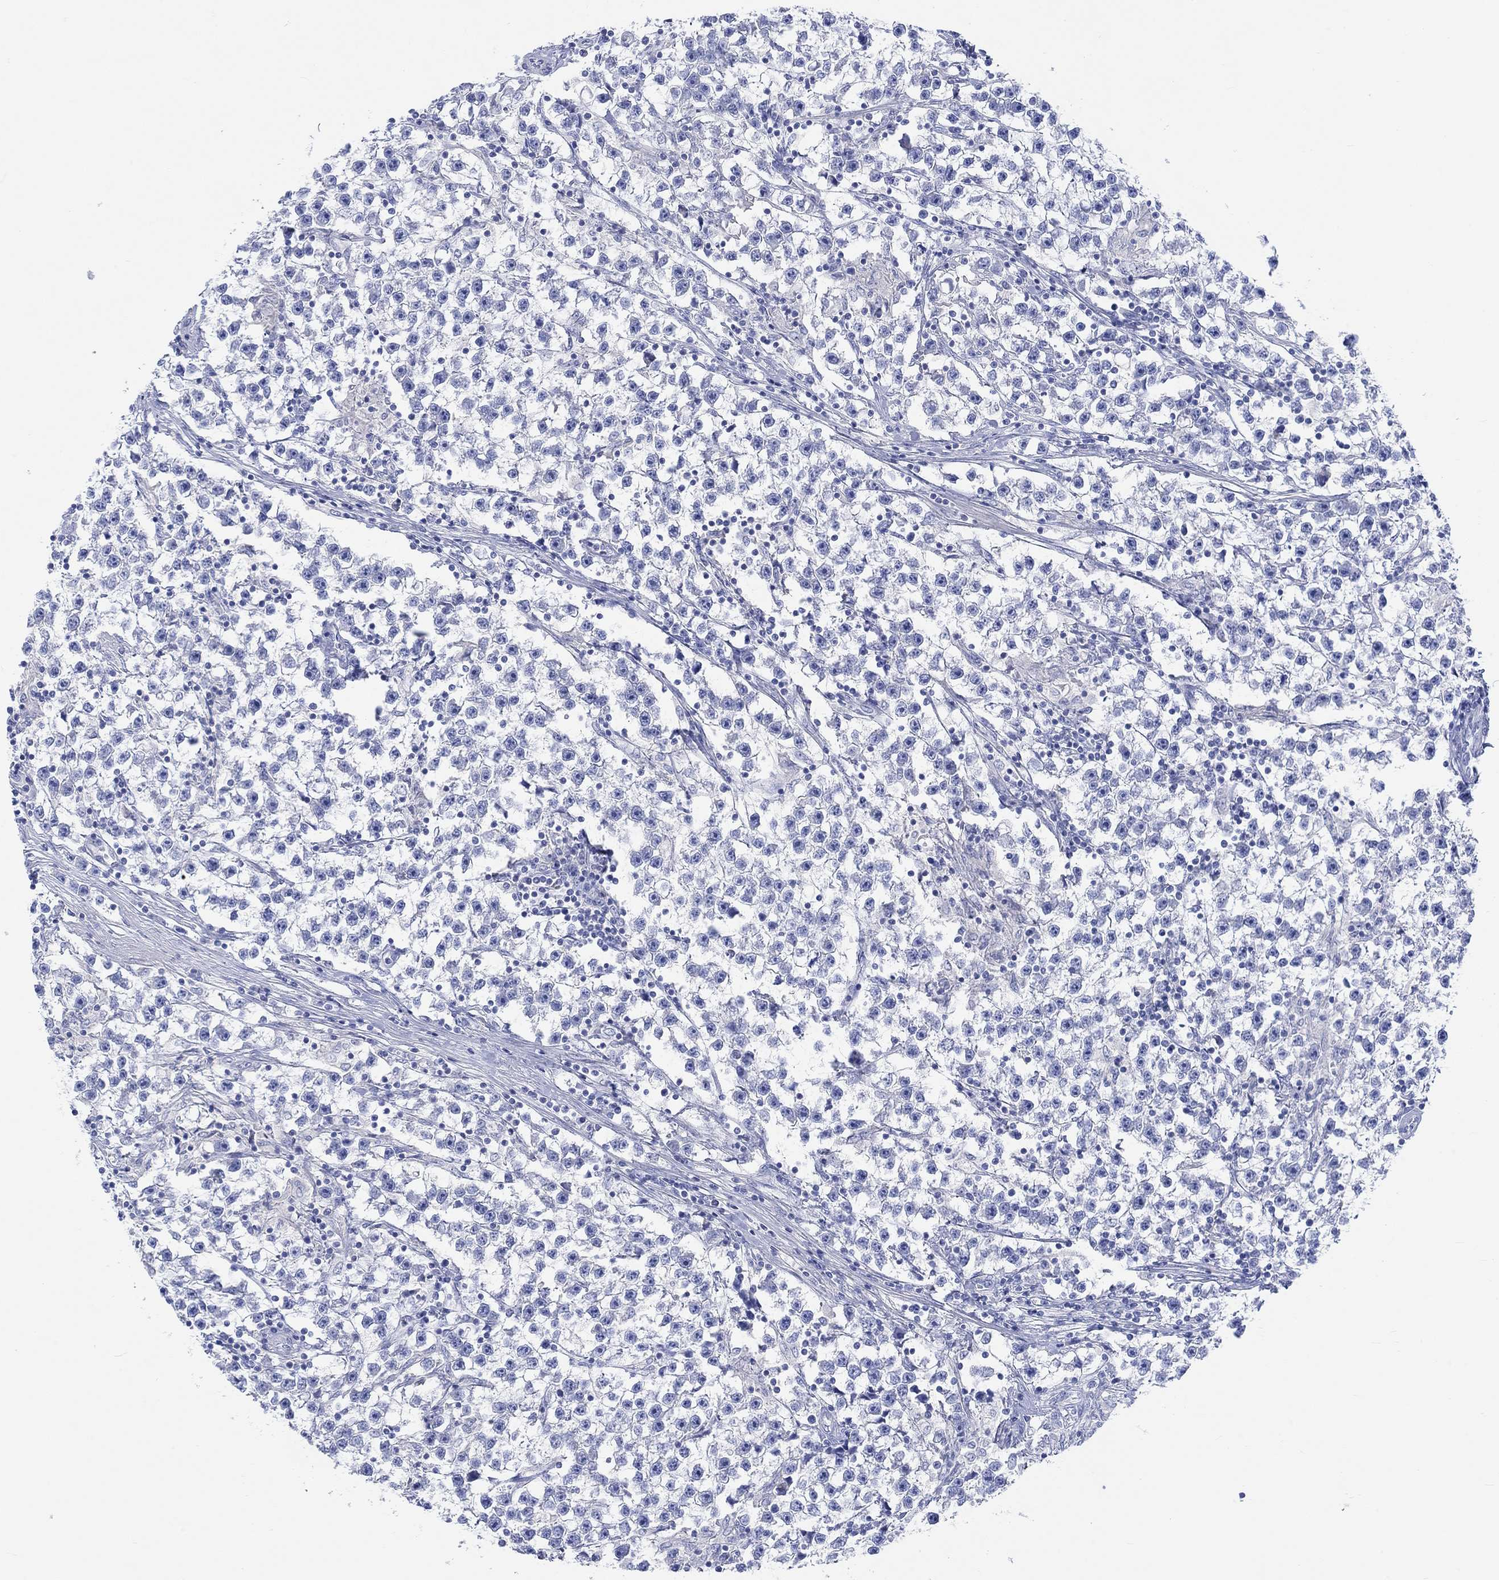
{"staining": {"intensity": "negative", "quantity": "none", "location": "none"}, "tissue": "testis cancer", "cell_type": "Tumor cells", "image_type": "cancer", "snomed": [{"axis": "morphology", "description": "Seminoma, NOS"}, {"axis": "topography", "description": "Testis"}], "caption": "Tumor cells are negative for protein expression in human seminoma (testis).", "gene": "REEP6", "patient": {"sex": "male", "age": 59}}